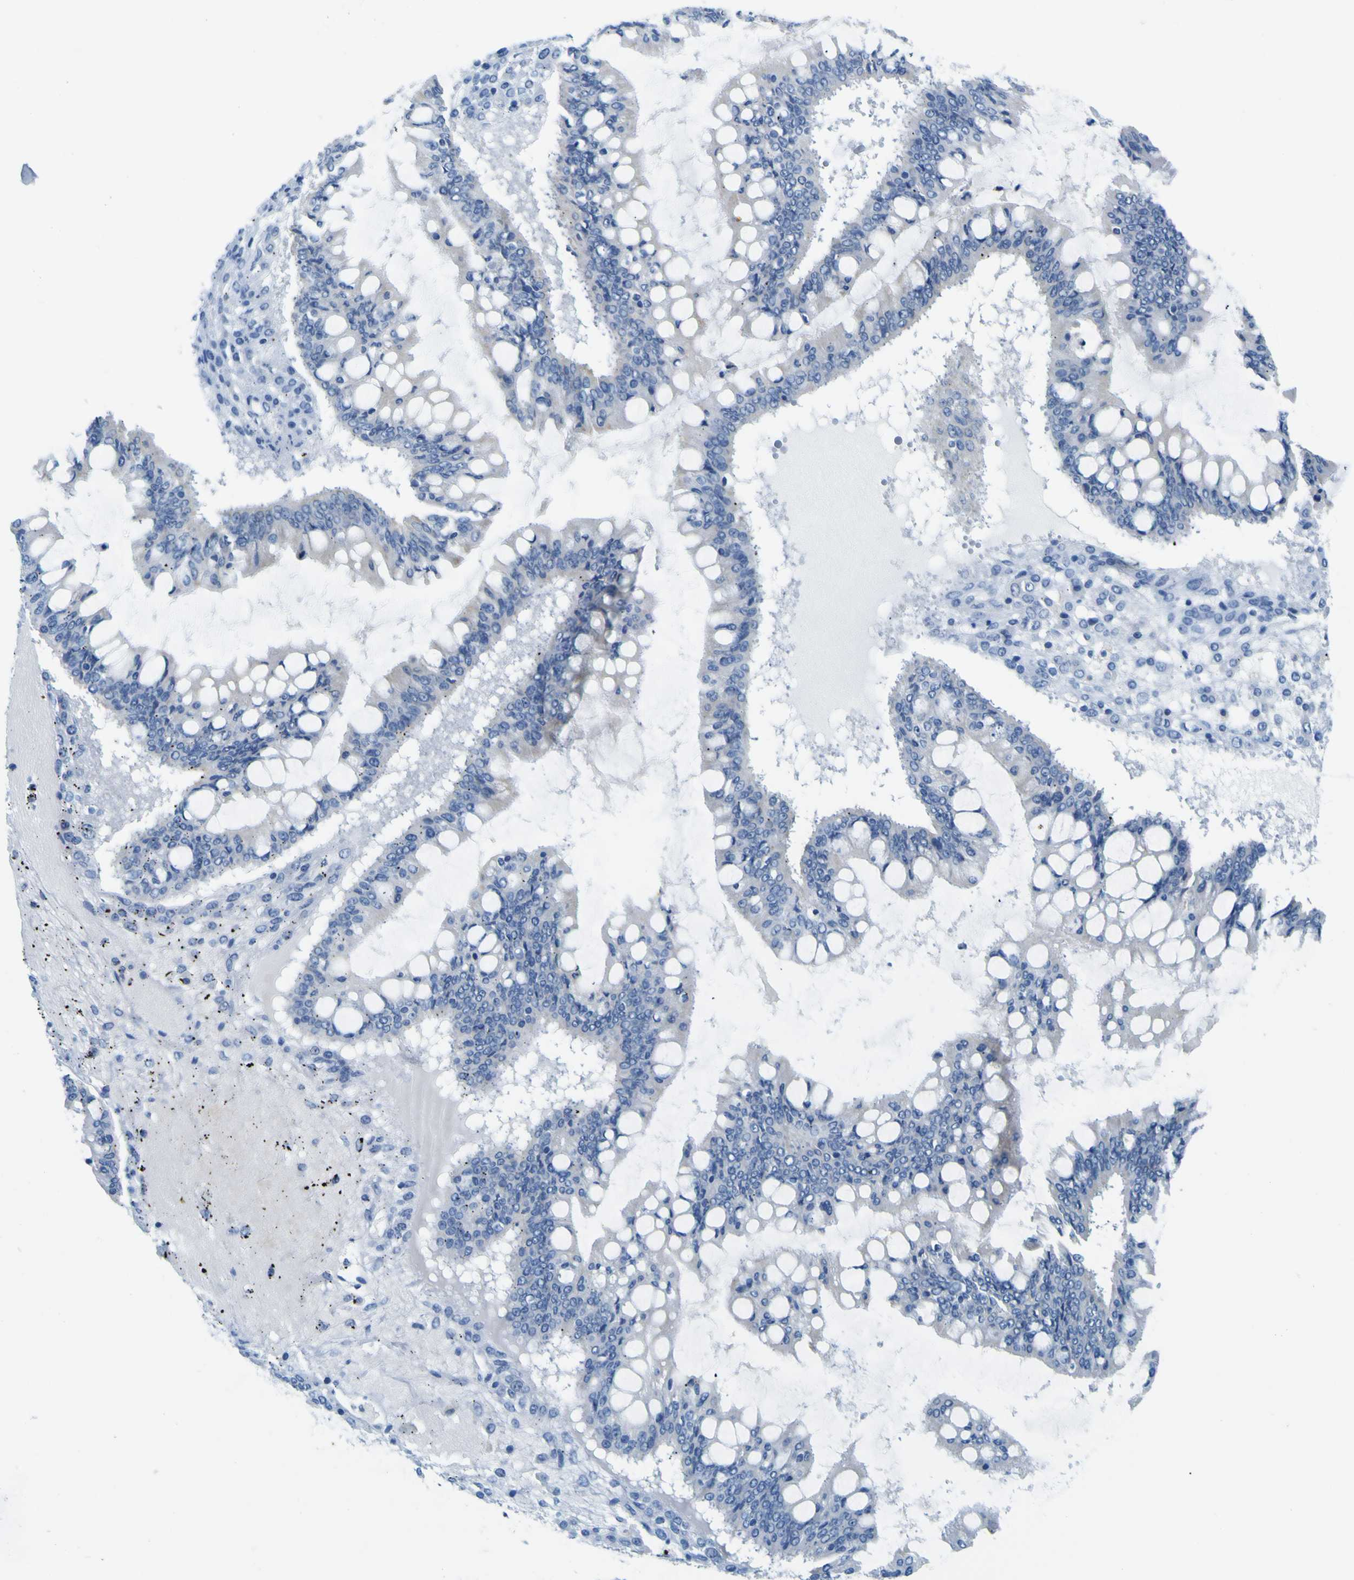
{"staining": {"intensity": "negative", "quantity": "none", "location": "none"}, "tissue": "ovarian cancer", "cell_type": "Tumor cells", "image_type": "cancer", "snomed": [{"axis": "morphology", "description": "Cystadenocarcinoma, mucinous, NOS"}, {"axis": "topography", "description": "Ovary"}], "caption": "Ovarian mucinous cystadenocarcinoma stained for a protein using immunohistochemistry demonstrates no positivity tumor cells.", "gene": "ACSL1", "patient": {"sex": "female", "age": 73}}